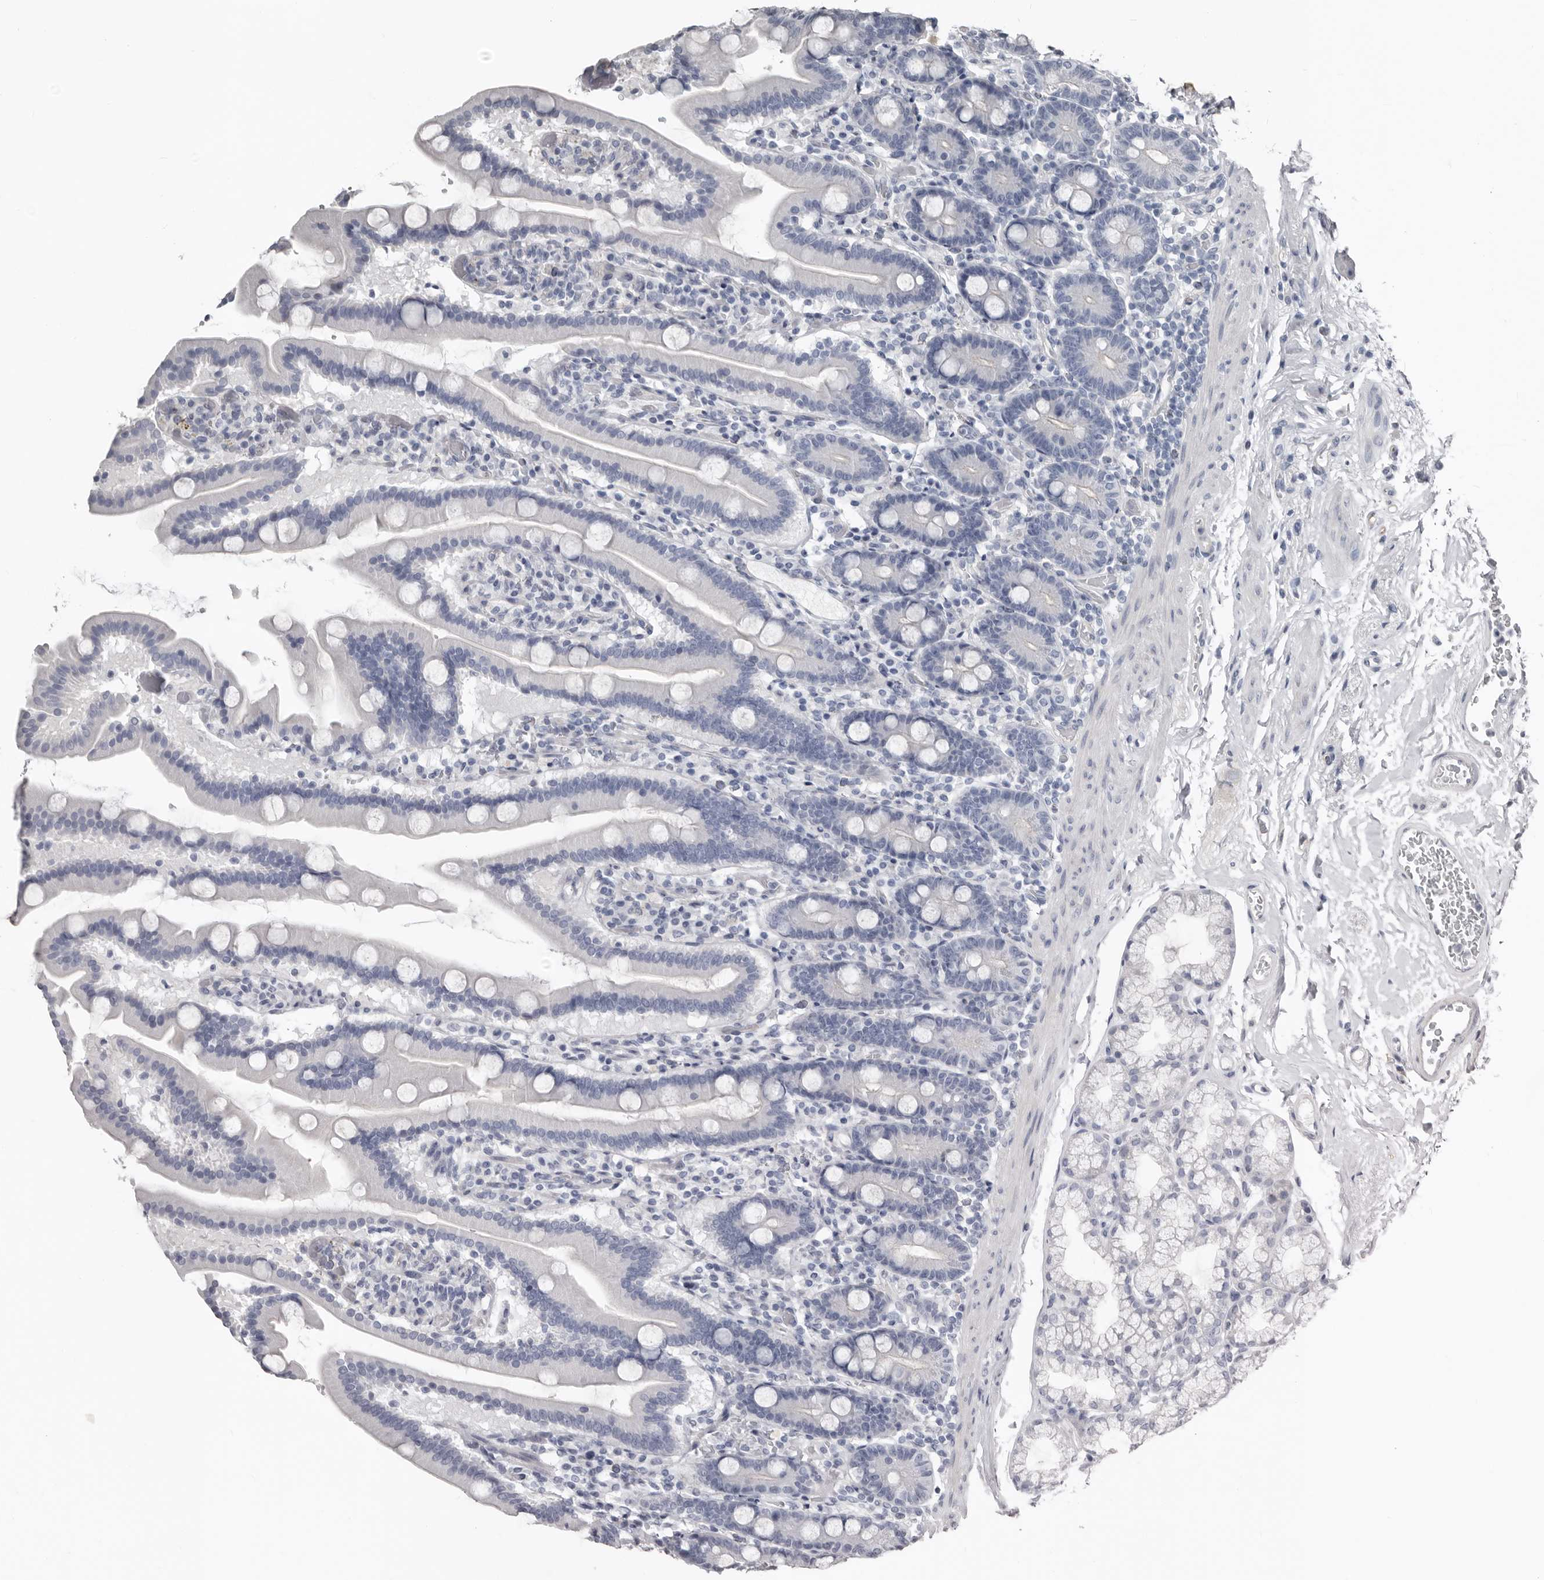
{"staining": {"intensity": "negative", "quantity": "none", "location": "none"}, "tissue": "duodenum", "cell_type": "Glandular cells", "image_type": "normal", "snomed": [{"axis": "morphology", "description": "Normal tissue, NOS"}, {"axis": "topography", "description": "Duodenum"}], "caption": "The photomicrograph reveals no staining of glandular cells in unremarkable duodenum. The staining was performed using DAB (3,3'-diaminobenzidine) to visualize the protein expression in brown, while the nuclei were stained in blue with hematoxylin (Magnification: 20x).", "gene": "FABP7", "patient": {"sex": "male", "age": 55}}